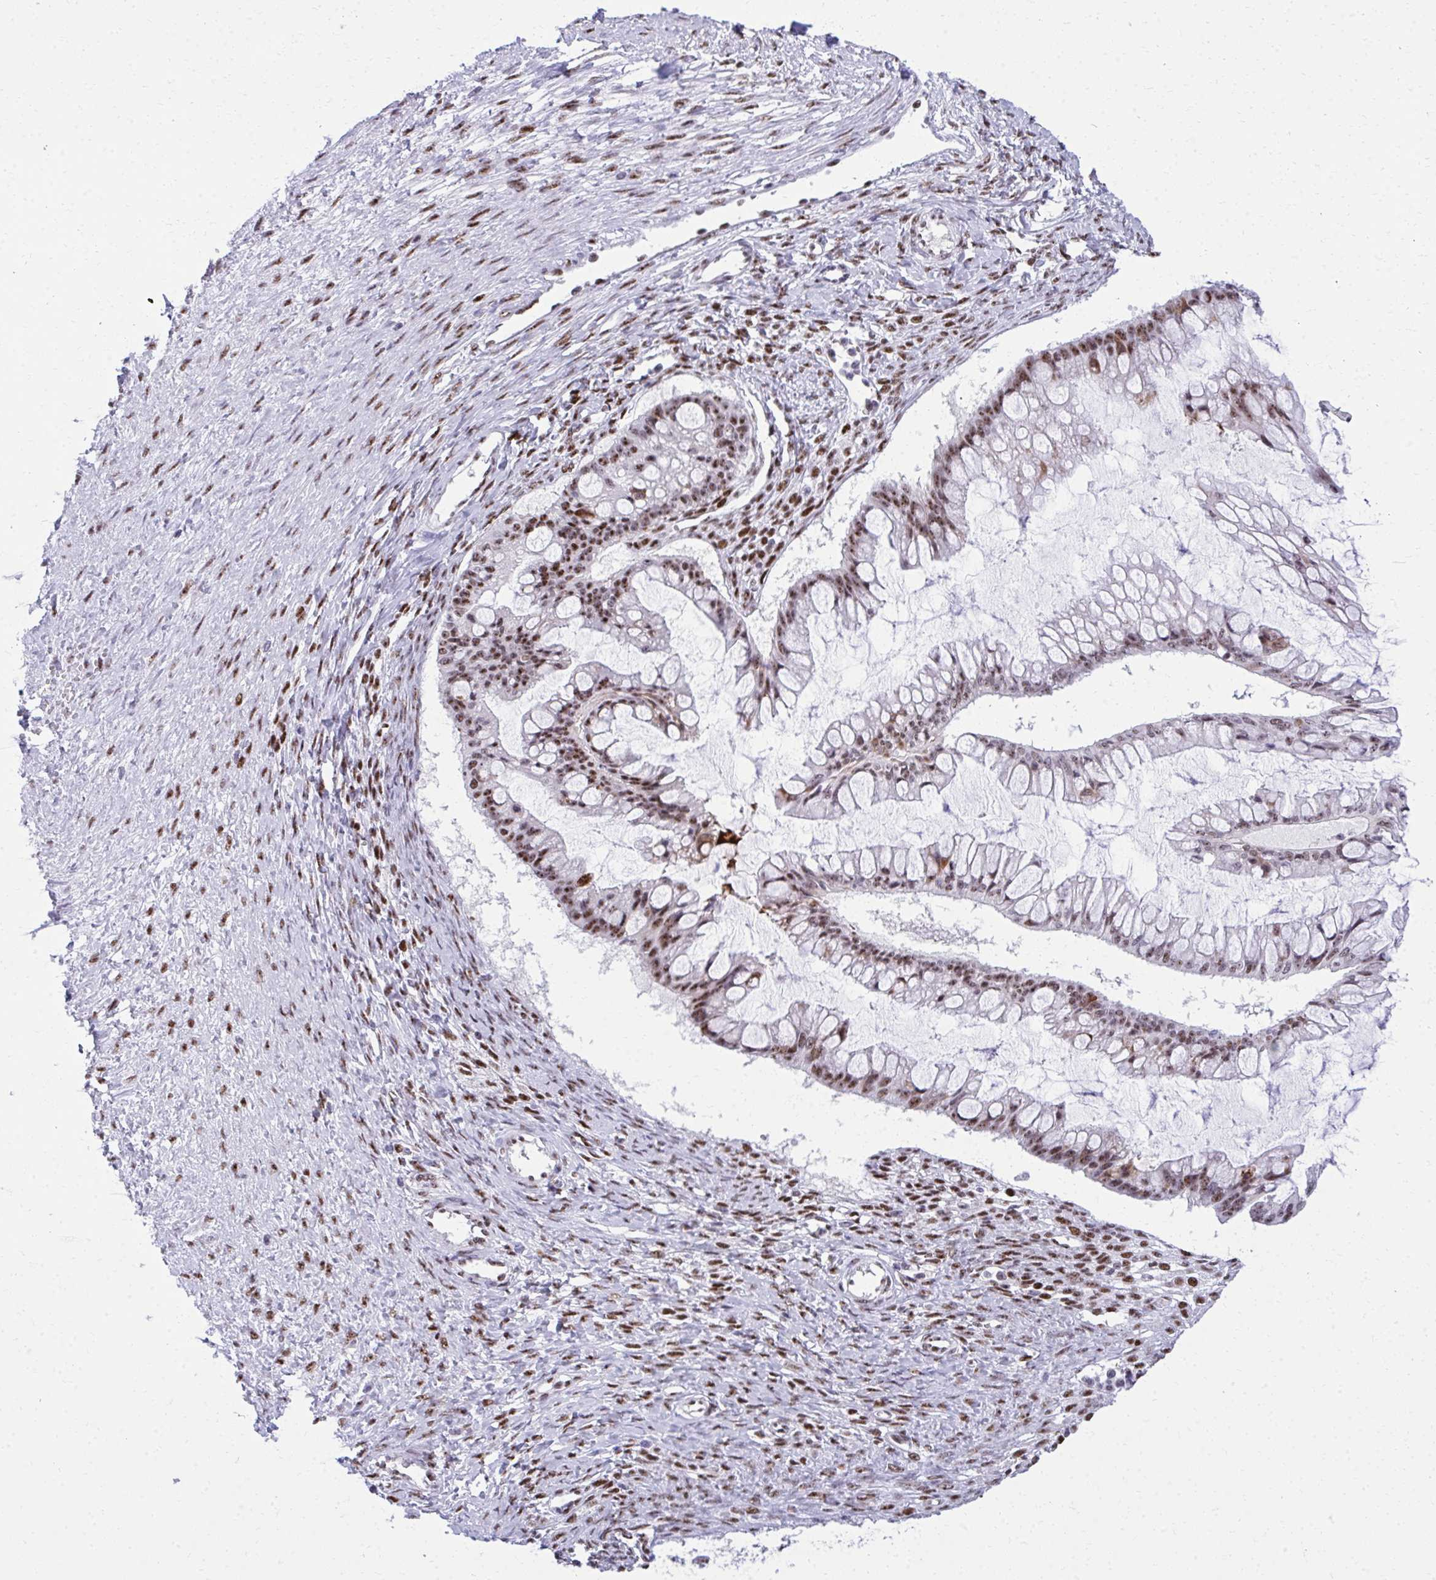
{"staining": {"intensity": "moderate", "quantity": ">75%", "location": "nuclear"}, "tissue": "ovarian cancer", "cell_type": "Tumor cells", "image_type": "cancer", "snomed": [{"axis": "morphology", "description": "Cystadenocarcinoma, mucinous, NOS"}, {"axis": "topography", "description": "Ovary"}], "caption": "Tumor cells display moderate nuclear expression in about >75% of cells in mucinous cystadenocarcinoma (ovarian).", "gene": "PELP1", "patient": {"sex": "female", "age": 73}}